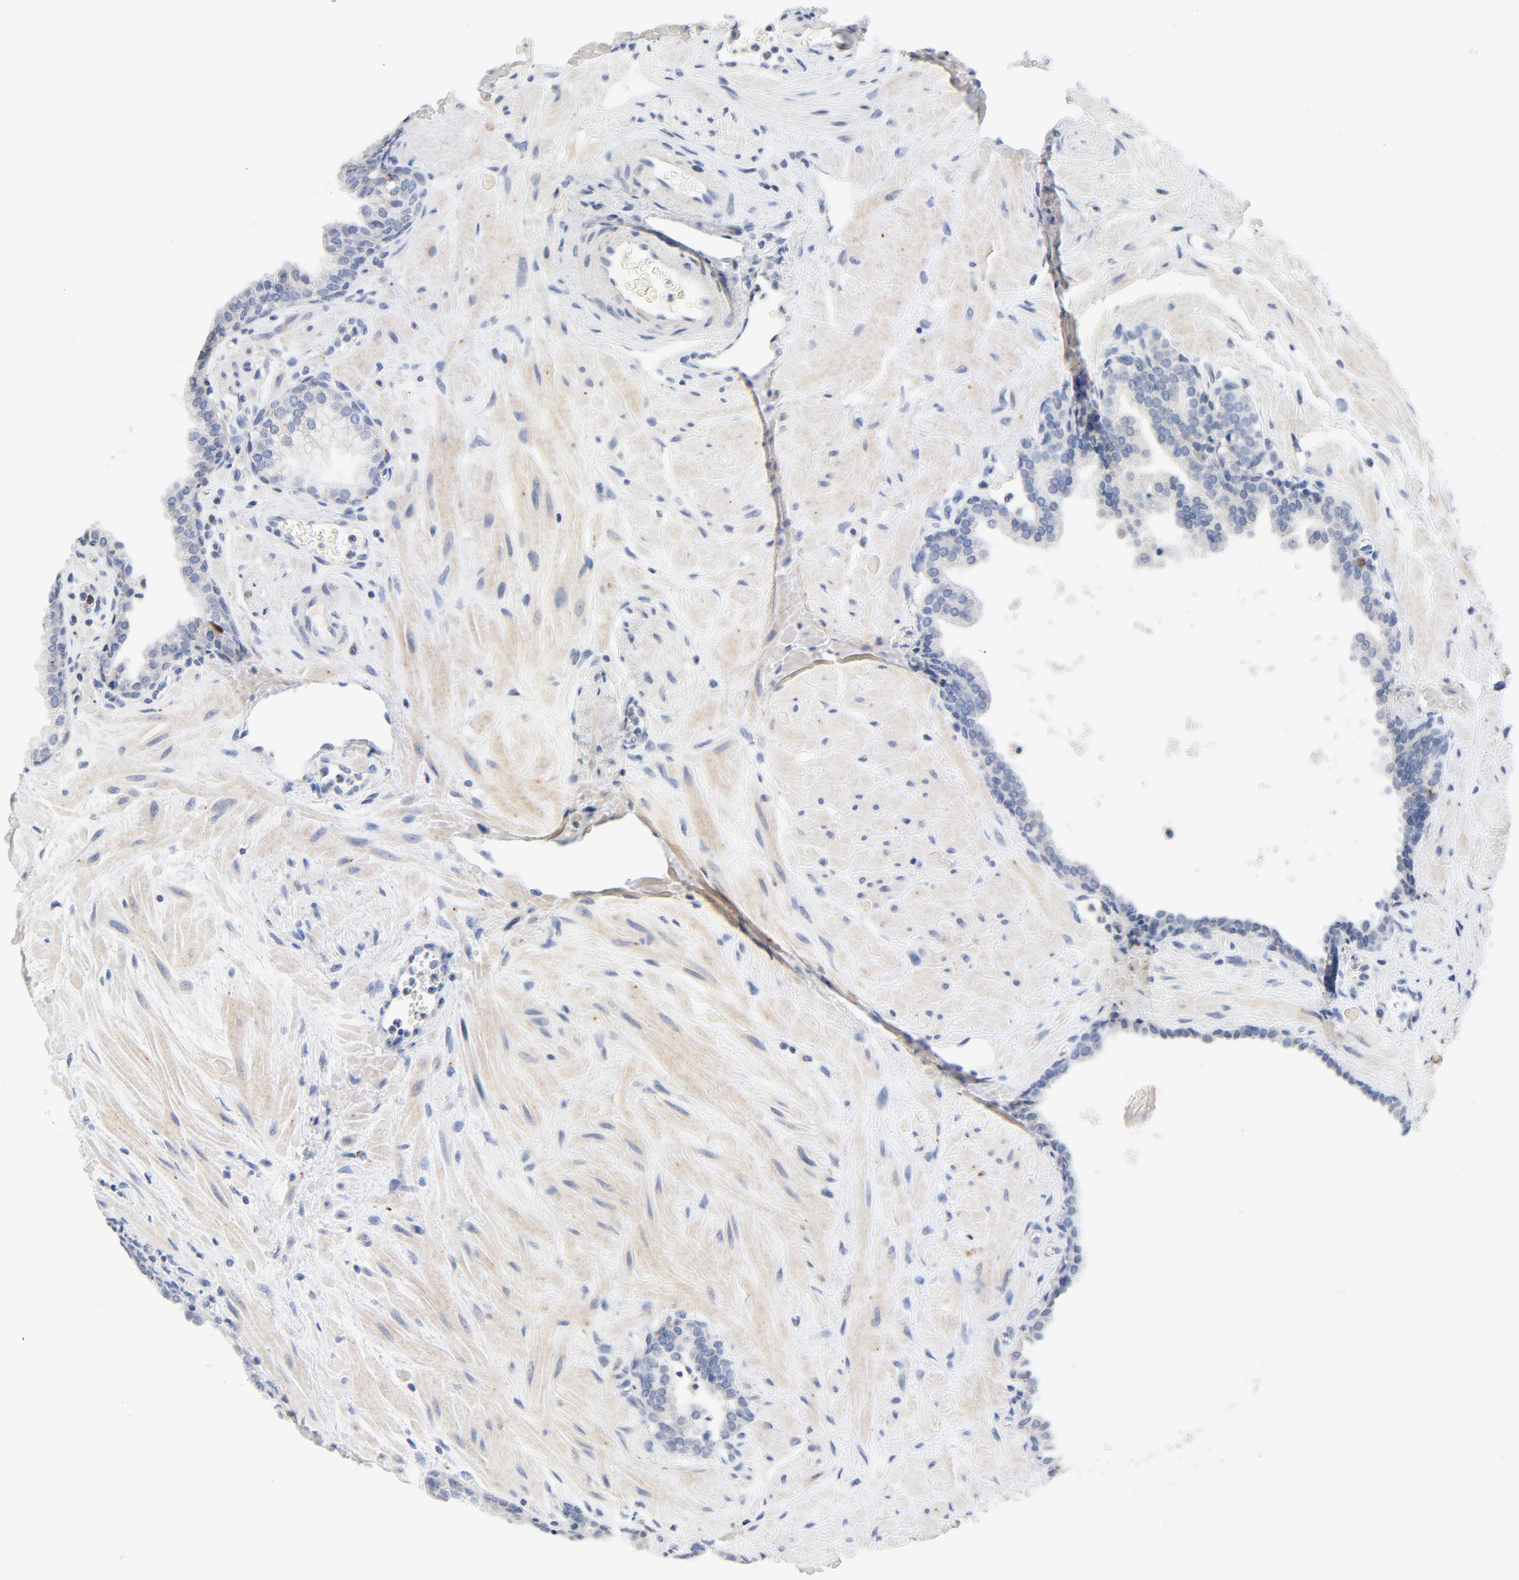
{"staining": {"intensity": "negative", "quantity": "none", "location": "none"}, "tissue": "prostate", "cell_type": "Glandular cells", "image_type": "normal", "snomed": [{"axis": "morphology", "description": "Normal tissue, NOS"}, {"axis": "topography", "description": "Prostate"}], "caption": "This is an immunohistochemistry (IHC) micrograph of normal human prostate. There is no positivity in glandular cells.", "gene": "BIRC5", "patient": {"sex": "male", "age": 60}}